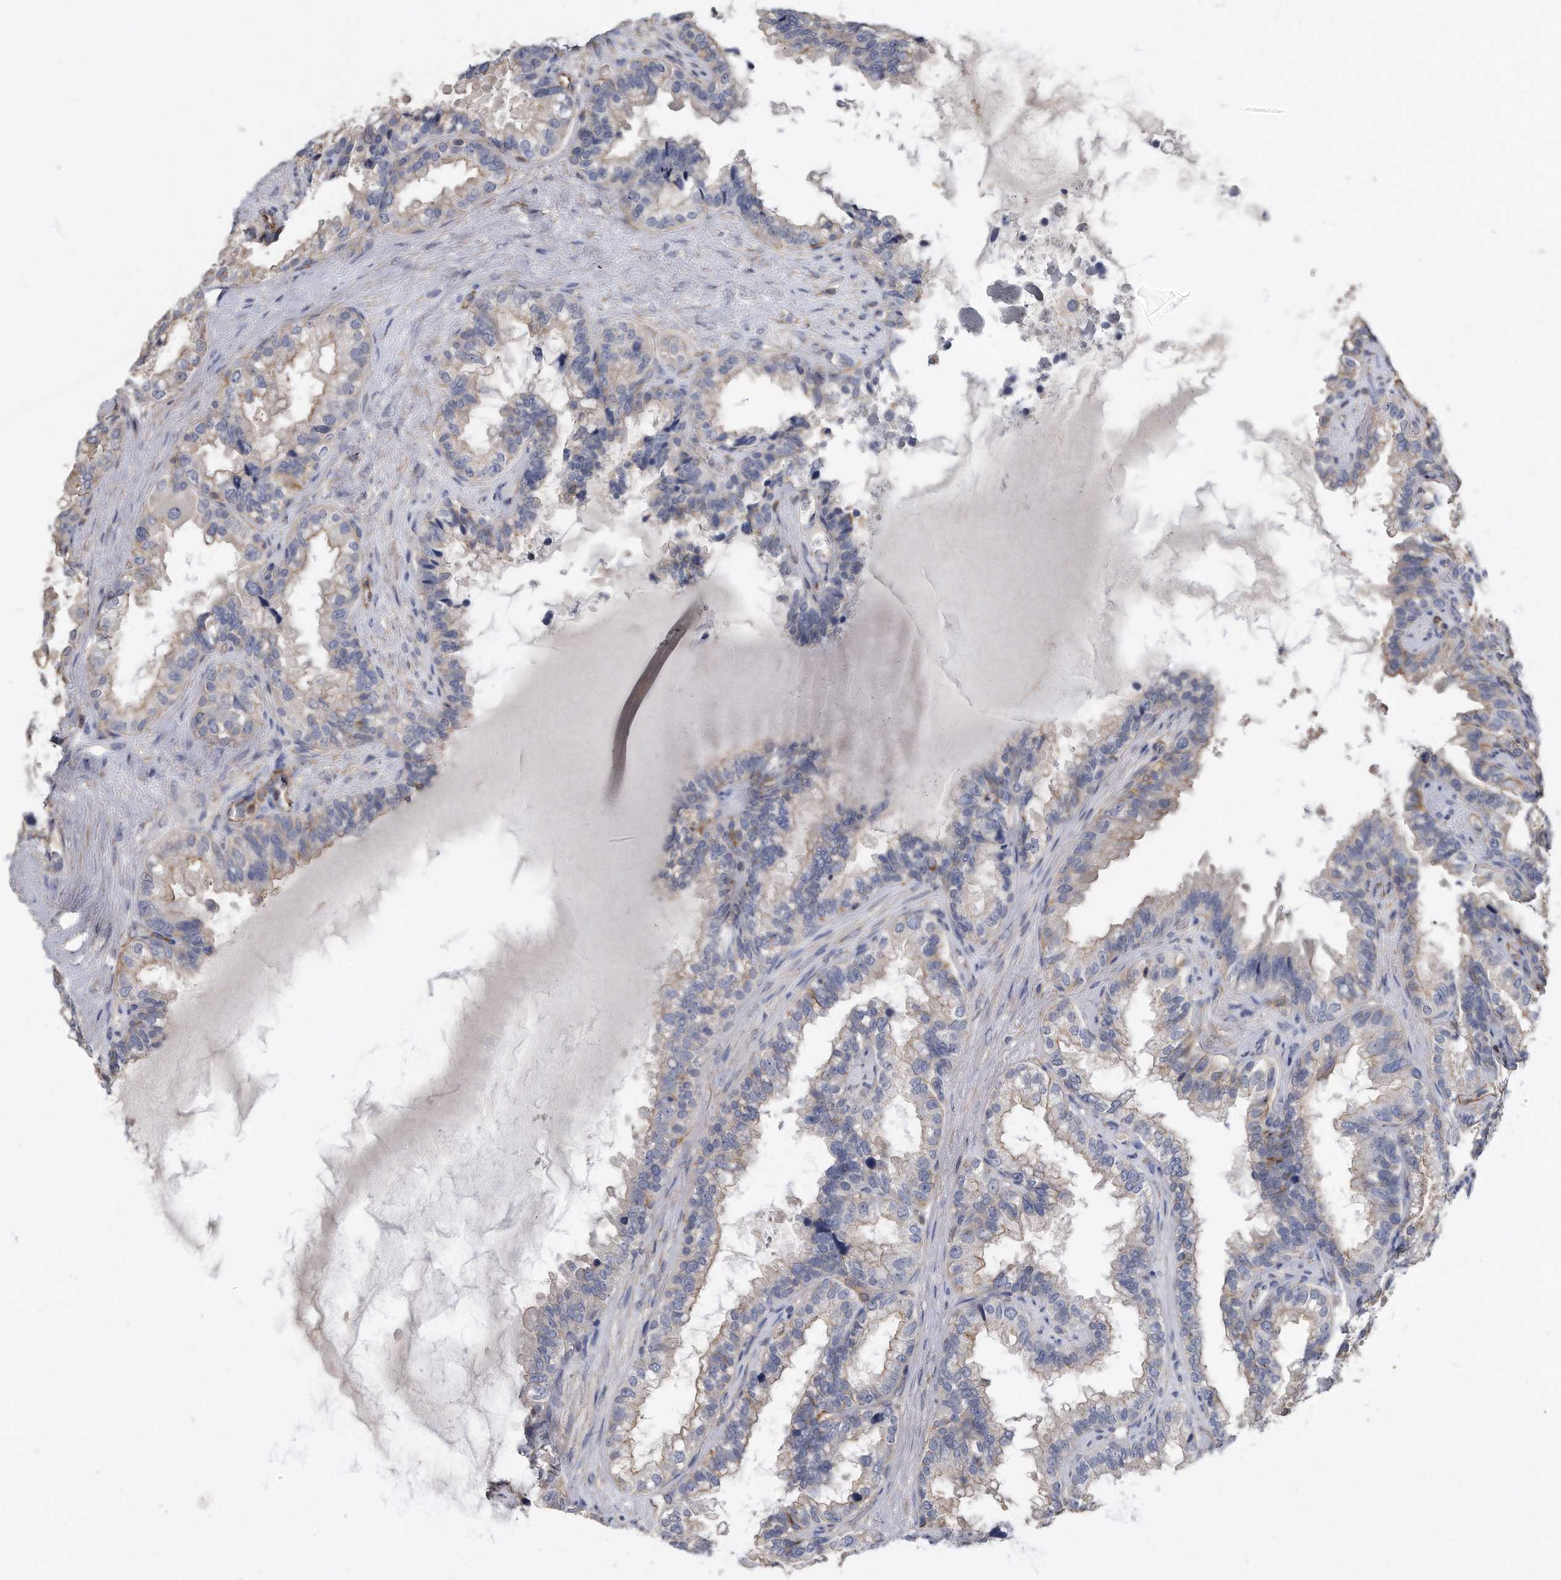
{"staining": {"intensity": "weak", "quantity": "25%-75%", "location": "cytoplasmic/membranous"}, "tissue": "seminal vesicle", "cell_type": "Glandular cells", "image_type": "normal", "snomed": [{"axis": "morphology", "description": "Normal tissue, NOS"}, {"axis": "topography", "description": "Seminal veicle"}], "caption": "Benign seminal vesicle displays weak cytoplasmic/membranous staining in about 25%-75% of glandular cells, visualized by immunohistochemistry.", "gene": "GPC1", "patient": {"sex": "male", "age": 80}}